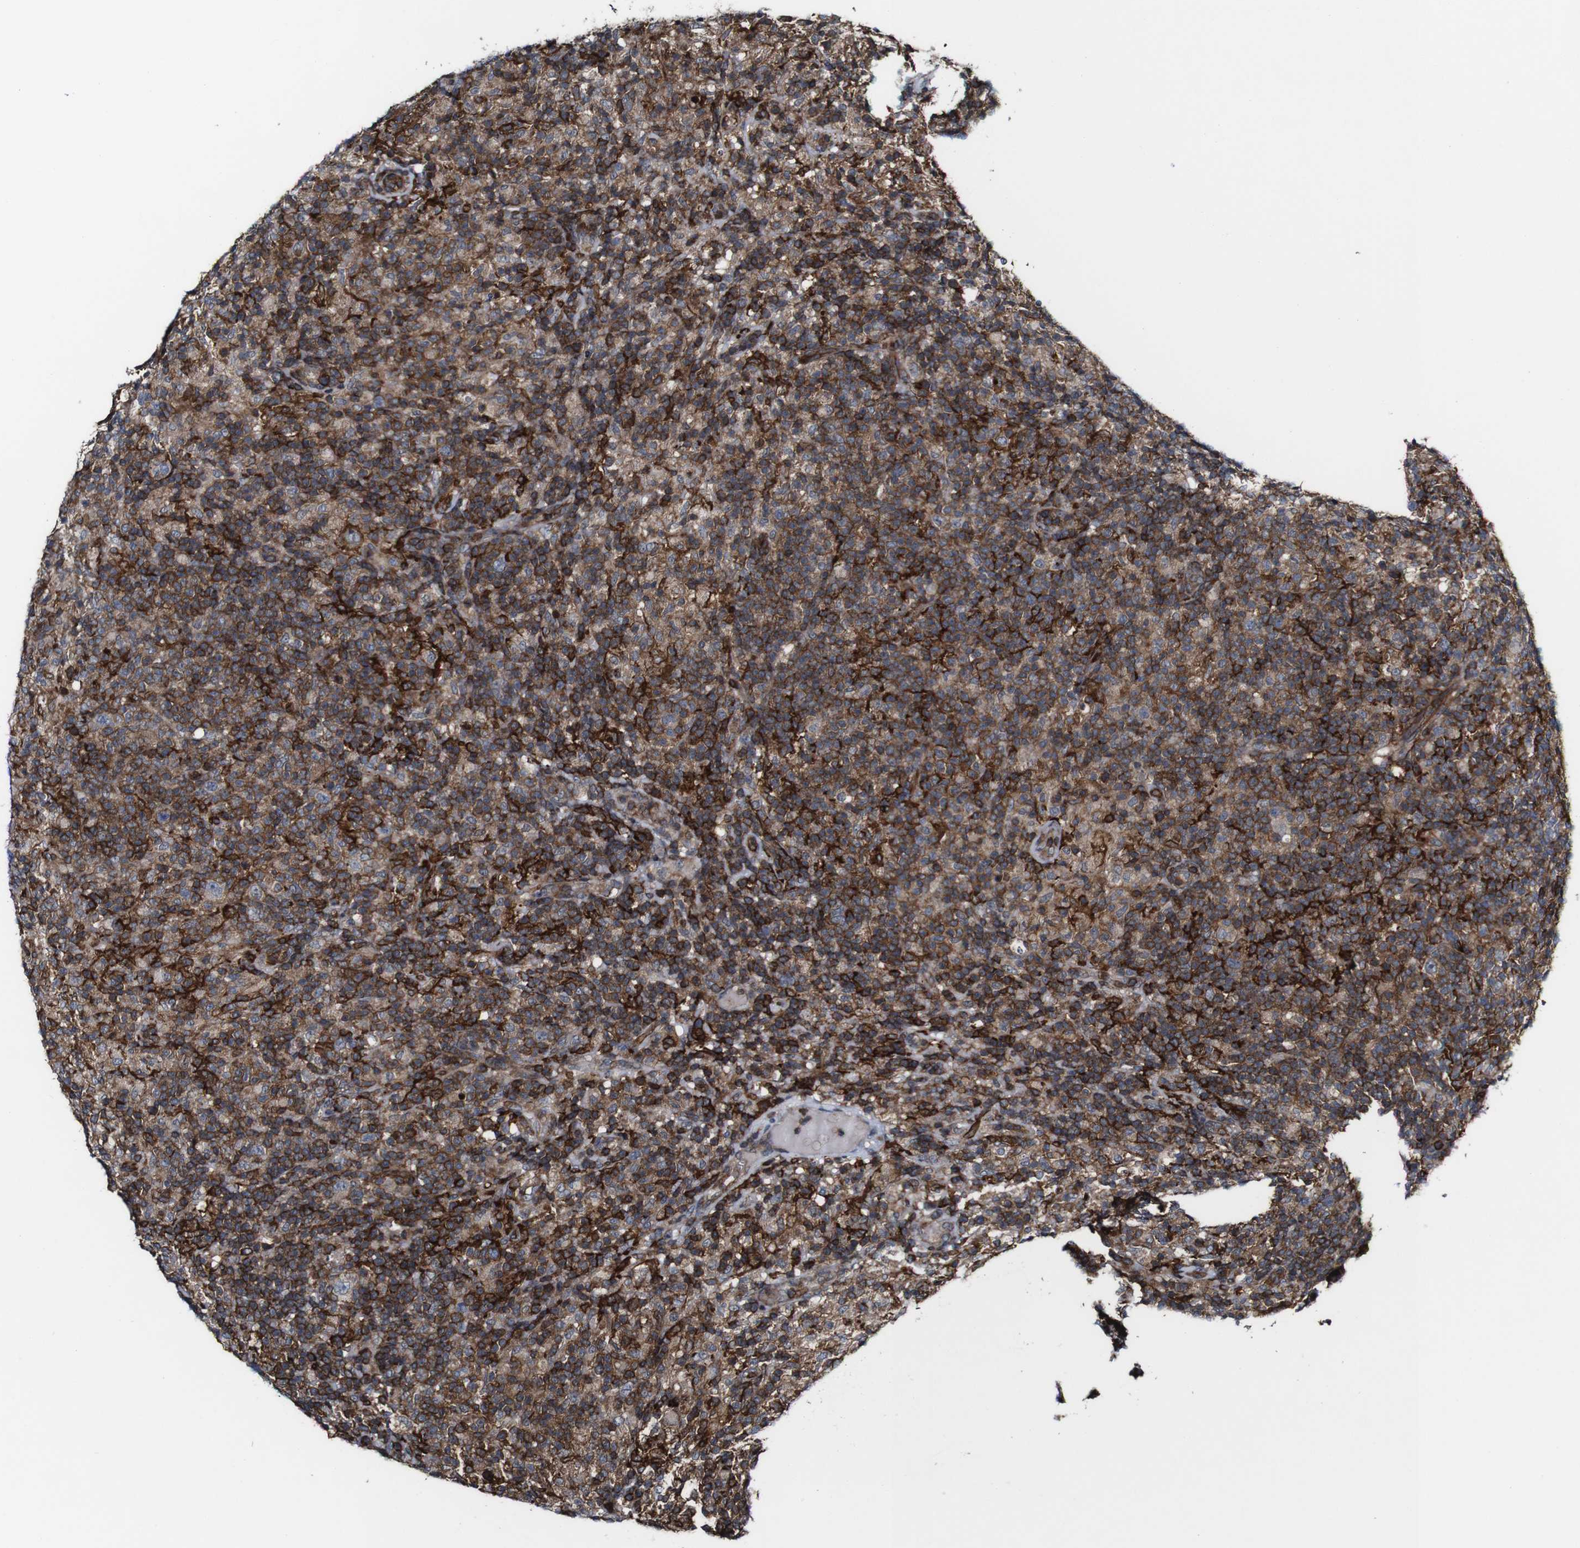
{"staining": {"intensity": "weak", "quantity": ">75%", "location": "cytoplasmic/membranous"}, "tissue": "lymphoma", "cell_type": "Tumor cells", "image_type": "cancer", "snomed": [{"axis": "morphology", "description": "Hodgkin's disease, NOS"}, {"axis": "topography", "description": "Lymph node"}], "caption": "IHC histopathology image of Hodgkin's disease stained for a protein (brown), which demonstrates low levels of weak cytoplasmic/membranous expression in about >75% of tumor cells.", "gene": "JAK2", "patient": {"sex": "male", "age": 70}}